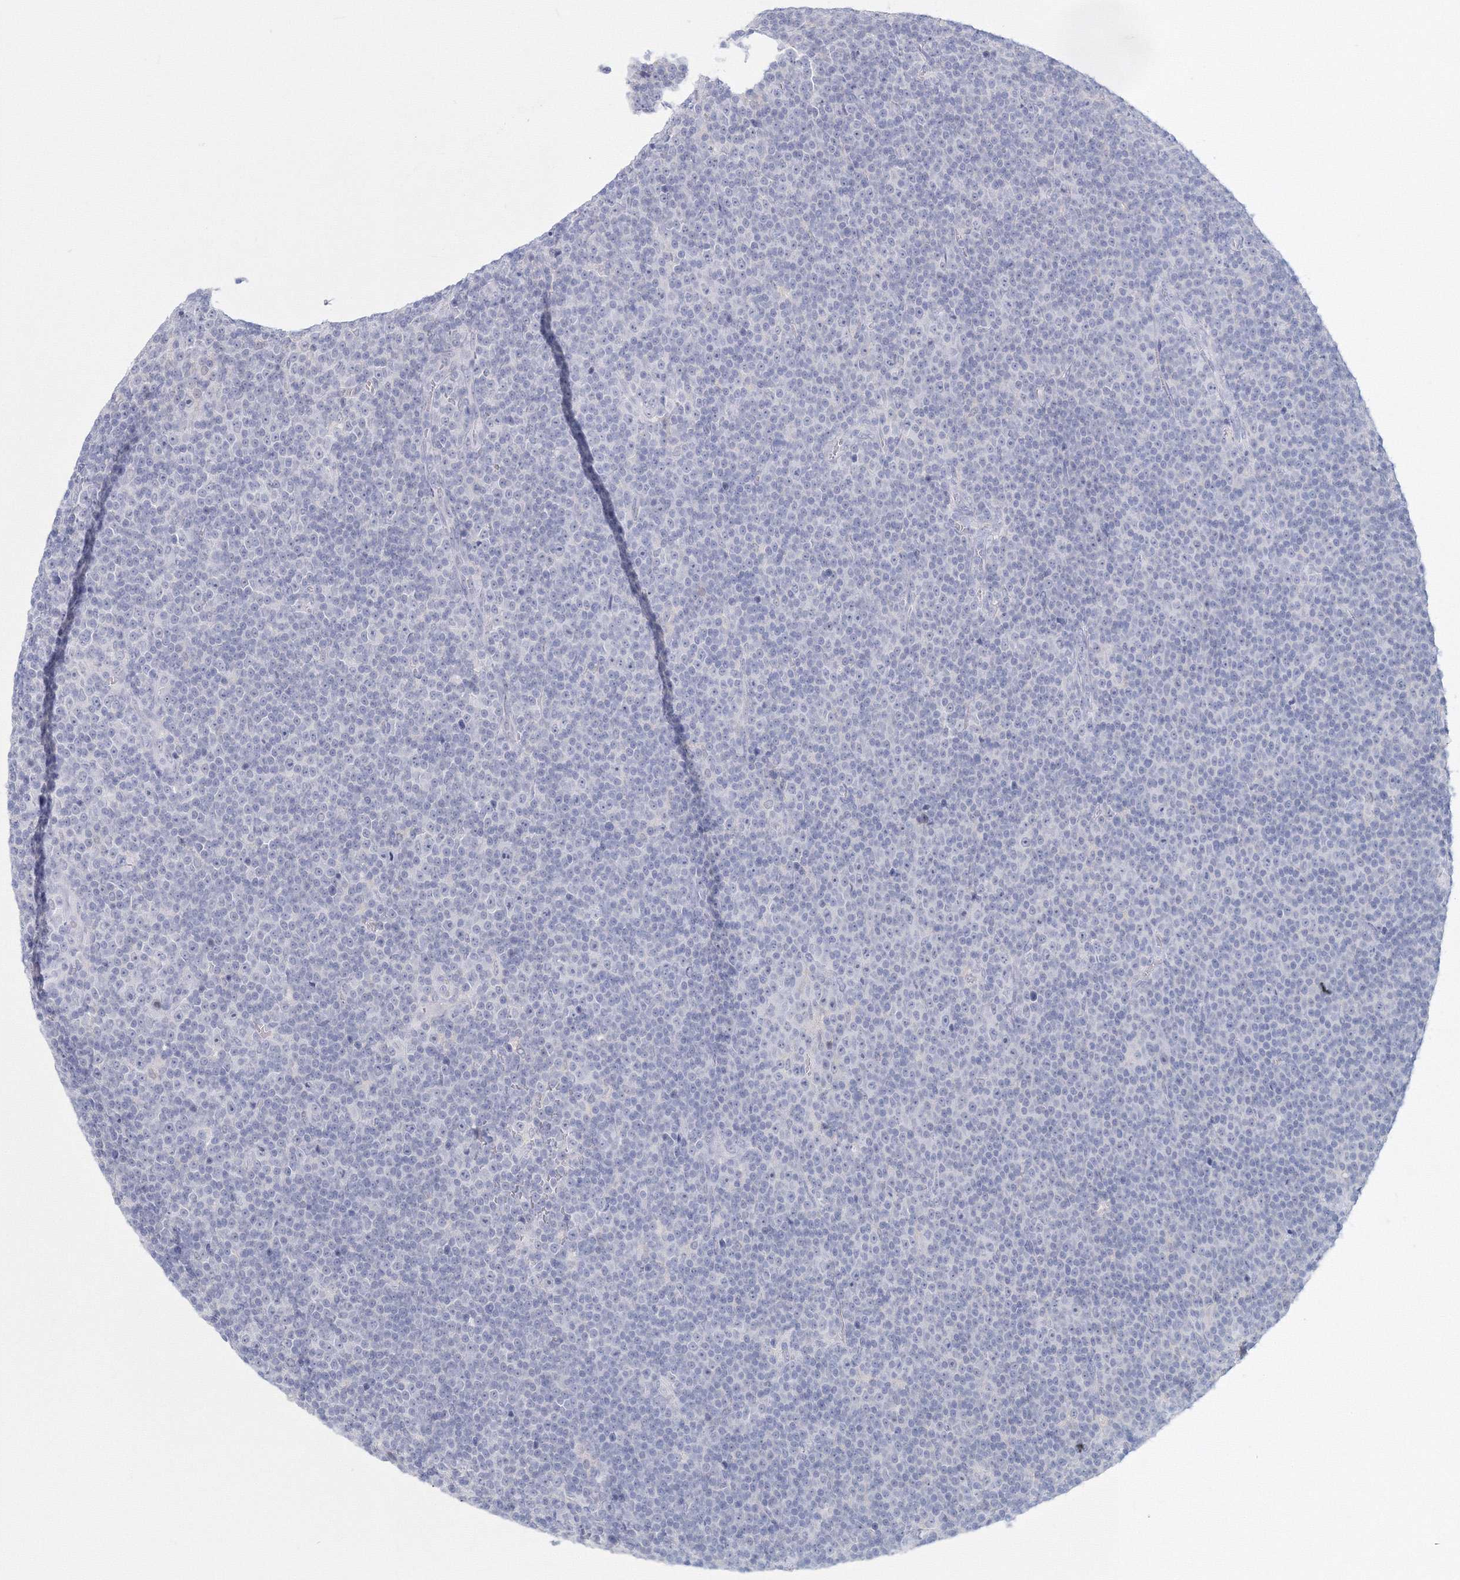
{"staining": {"intensity": "negative", "quantity": "none", "location": "none"}, "tissue": "lymphoma", "cell_type": "Tumor cells", "image_type": "cancer", "snomed": [{"axis": "morphology", "description": "Malignant lymphoma, non-Hodgkin's type, Low grade"}, {"axis": "topography", "description": "Lymph node"}], "caption": "High magnification brightfield microscopy of malignant lymphoma, non-Hodgkin's type (low-grade) stained with DAB (brown) and counterstained with hematoxylin (blue): tumor cells show no significant staining.", "gene": "VSIG1", "patient": {"sex": "female", "age": 67}}